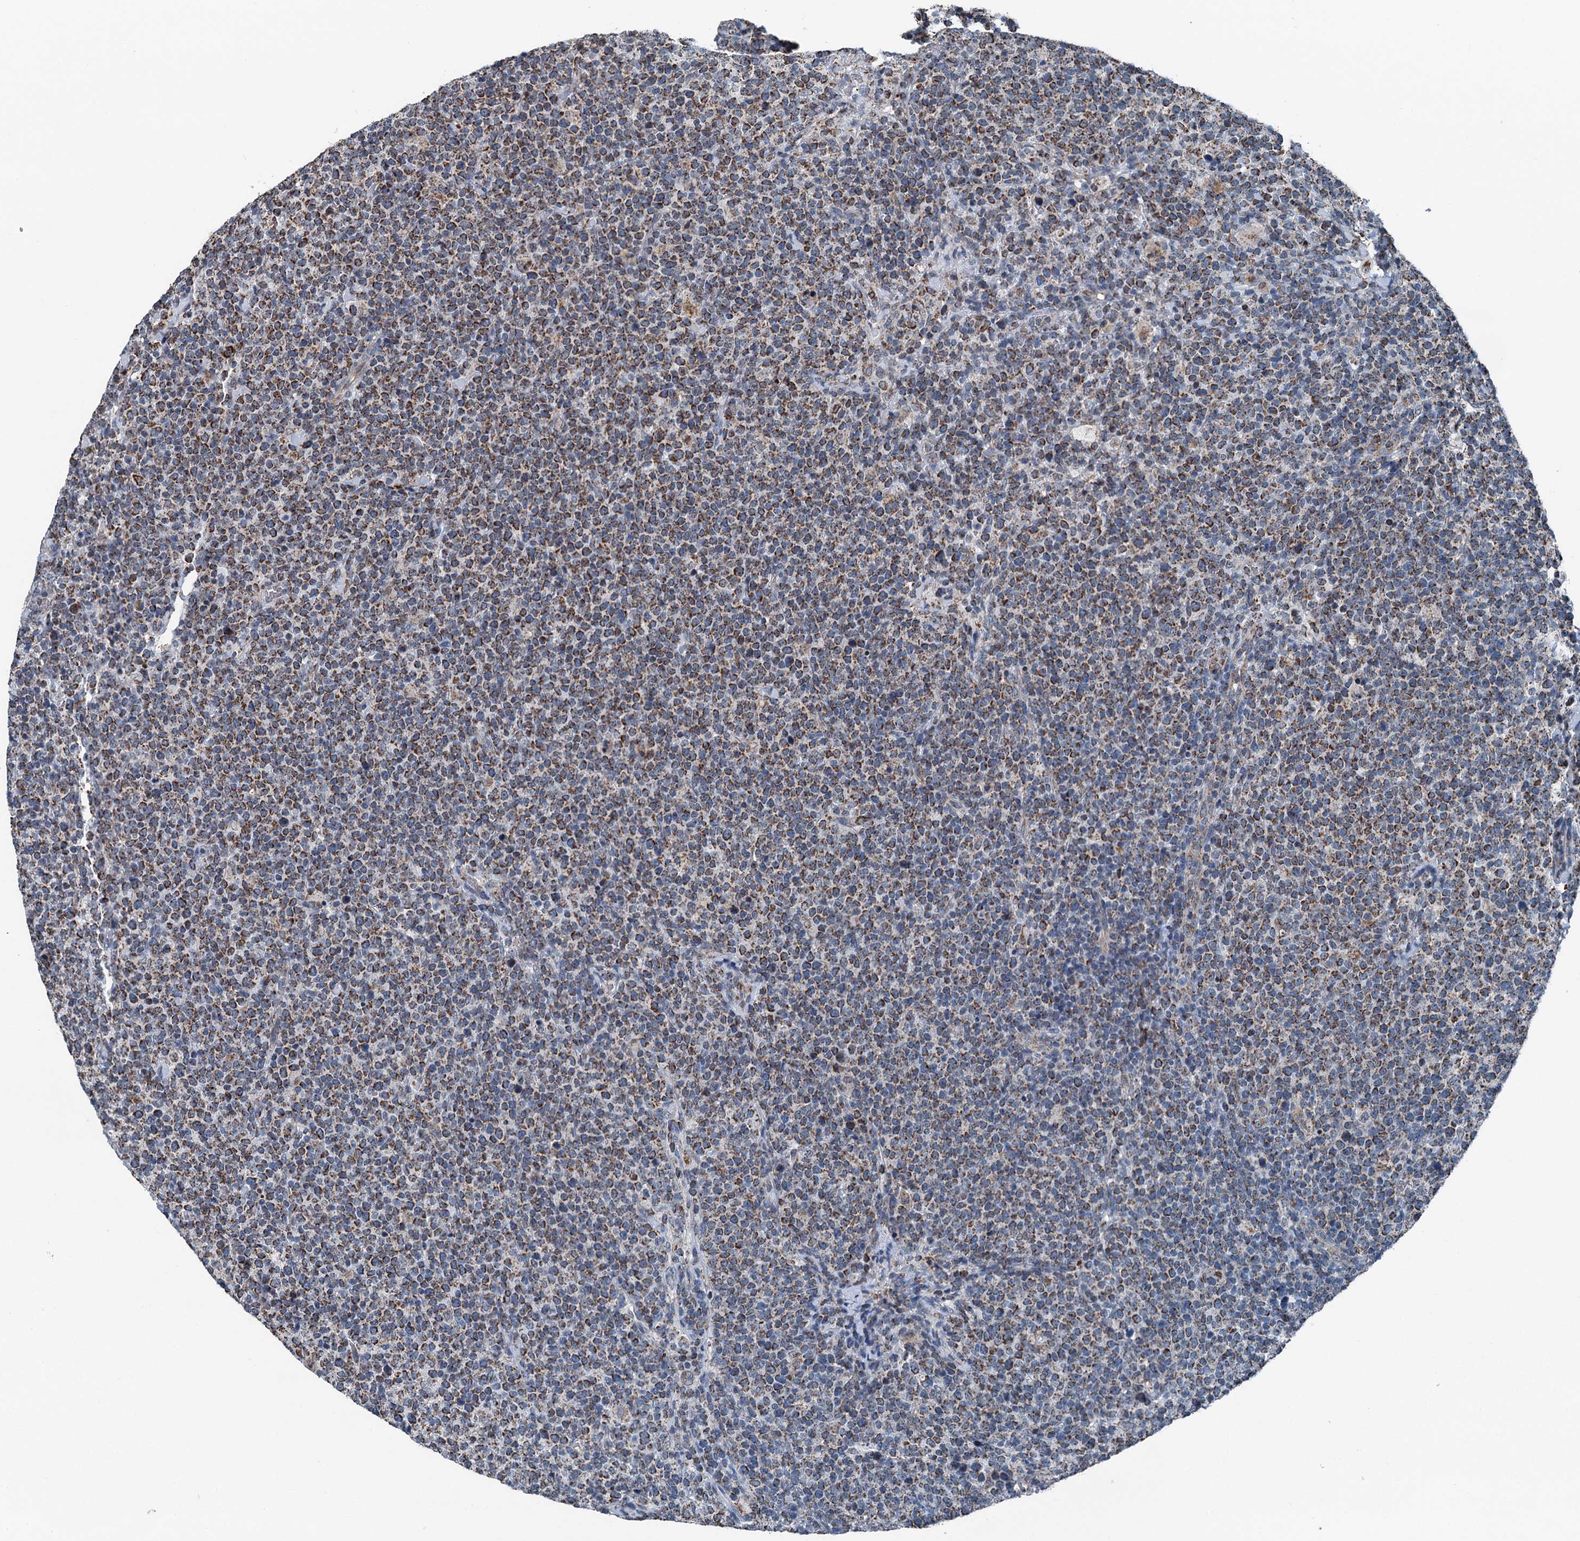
{"staining": {"intensity": "moderate", "quantity": ">75%", "location": "cytoplasmic/membranous"}, "tissue": "lymphoma", "cell_type": "Tumor cells", "image_type": "cancer", "snomed": [{"axis": "morphology", "description": "Malignant lymphoma, non-Hodgkin's type, High grade"}, {"axis": "topography", "description": "Lymph node"}], "caption": "The micrograph reveals staining of lymphoma, revealing moderate cytoplasmic/membranous protein expression (brown color) within tumor cells.", "gene": "TRPT1", "patient": {"sex": "male", "age": 61}}